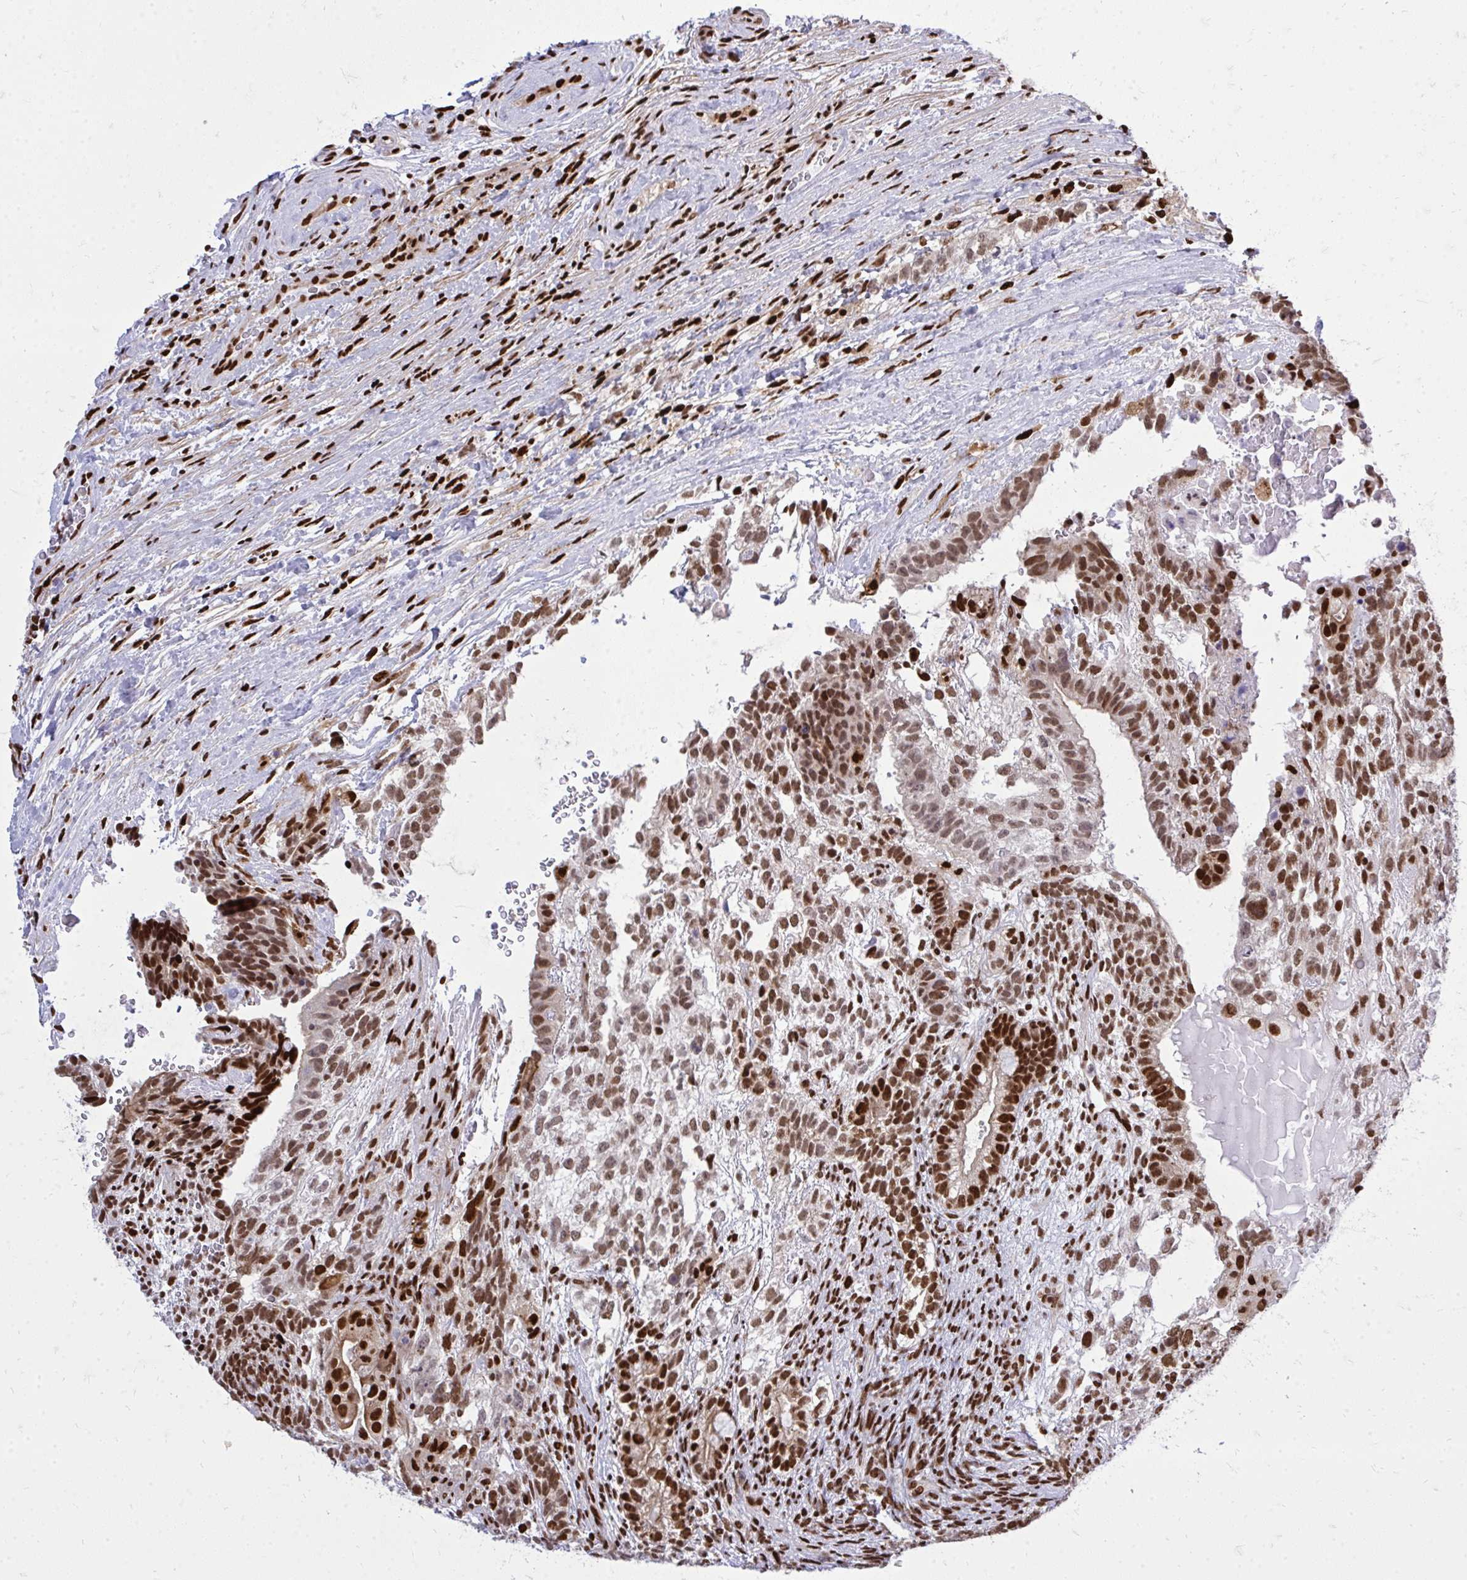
{"staining": {"intensity": "strong", "quantity": "25%-75%", "location": "nuclear"}, "tissue": "testis cancer", "cell_type": "Tumor cells", "image_type": "cancer", "snomed": [{"axis": "morphology", "description": "Seminoma, NOS"}, {"axis": "morphology", "description": "Carcinoma, Embryonal, NOS"}, {"axis": "topography", "description": "Testis"}], "caption": "A high-resolution image shows immunohistochemistry staining of embryonal carcinoma (testis), which shows strong nuclear staining in approximately 25%-75% of tumor cells. The staining is performed using DAB brown chromogen to label protein expression. The nuclei are counter-stained blue using hematoxylin.", "gene": "TBL1Y", "patient": {"sex": "male", "age": 41}}